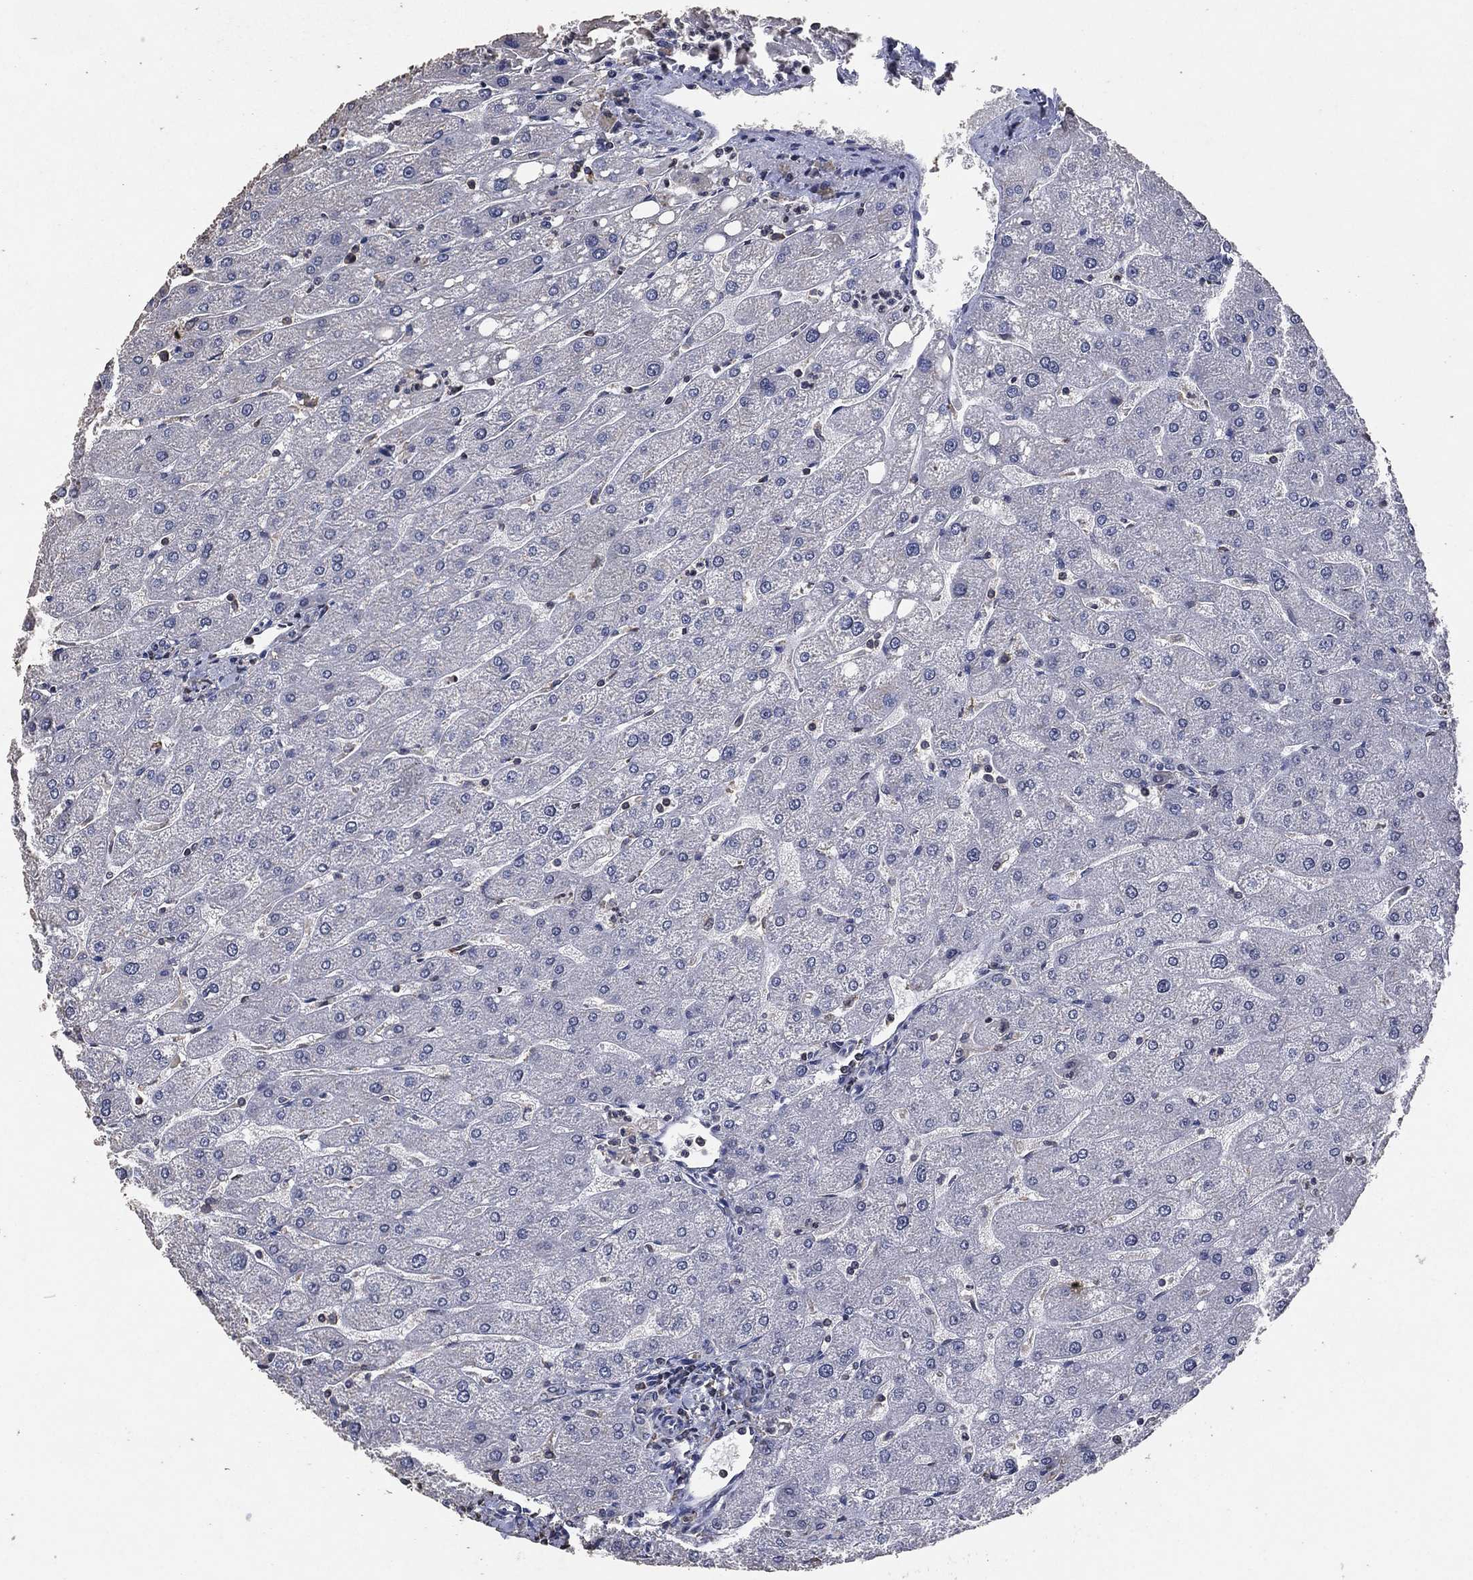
{"staining": {"intensity": "negative", "quantity": "none", "location": "none"}, "tissue": "liver", "cell_type": "Cholangiocytes", "image_type": "normal", "snomed": [{"axis": "morphology", "description": "Normal tissue, NOS"}, {"axis": "topography", "description": "Liver"}], "caption": "IHC image of benign liver: liver stained with DAB (3,3'-diaminobenzidine) shows no significant protein positivity in cholangiocytes. Brightfield microscopy of immunohistochemistry stained with DAB (3,3'-diaminobenzidine) (brown) and hematoxylin (blue), captured at high magnification.", "gene": "ADPRHL1", "patient": {"sex": "male", "age": 67}}